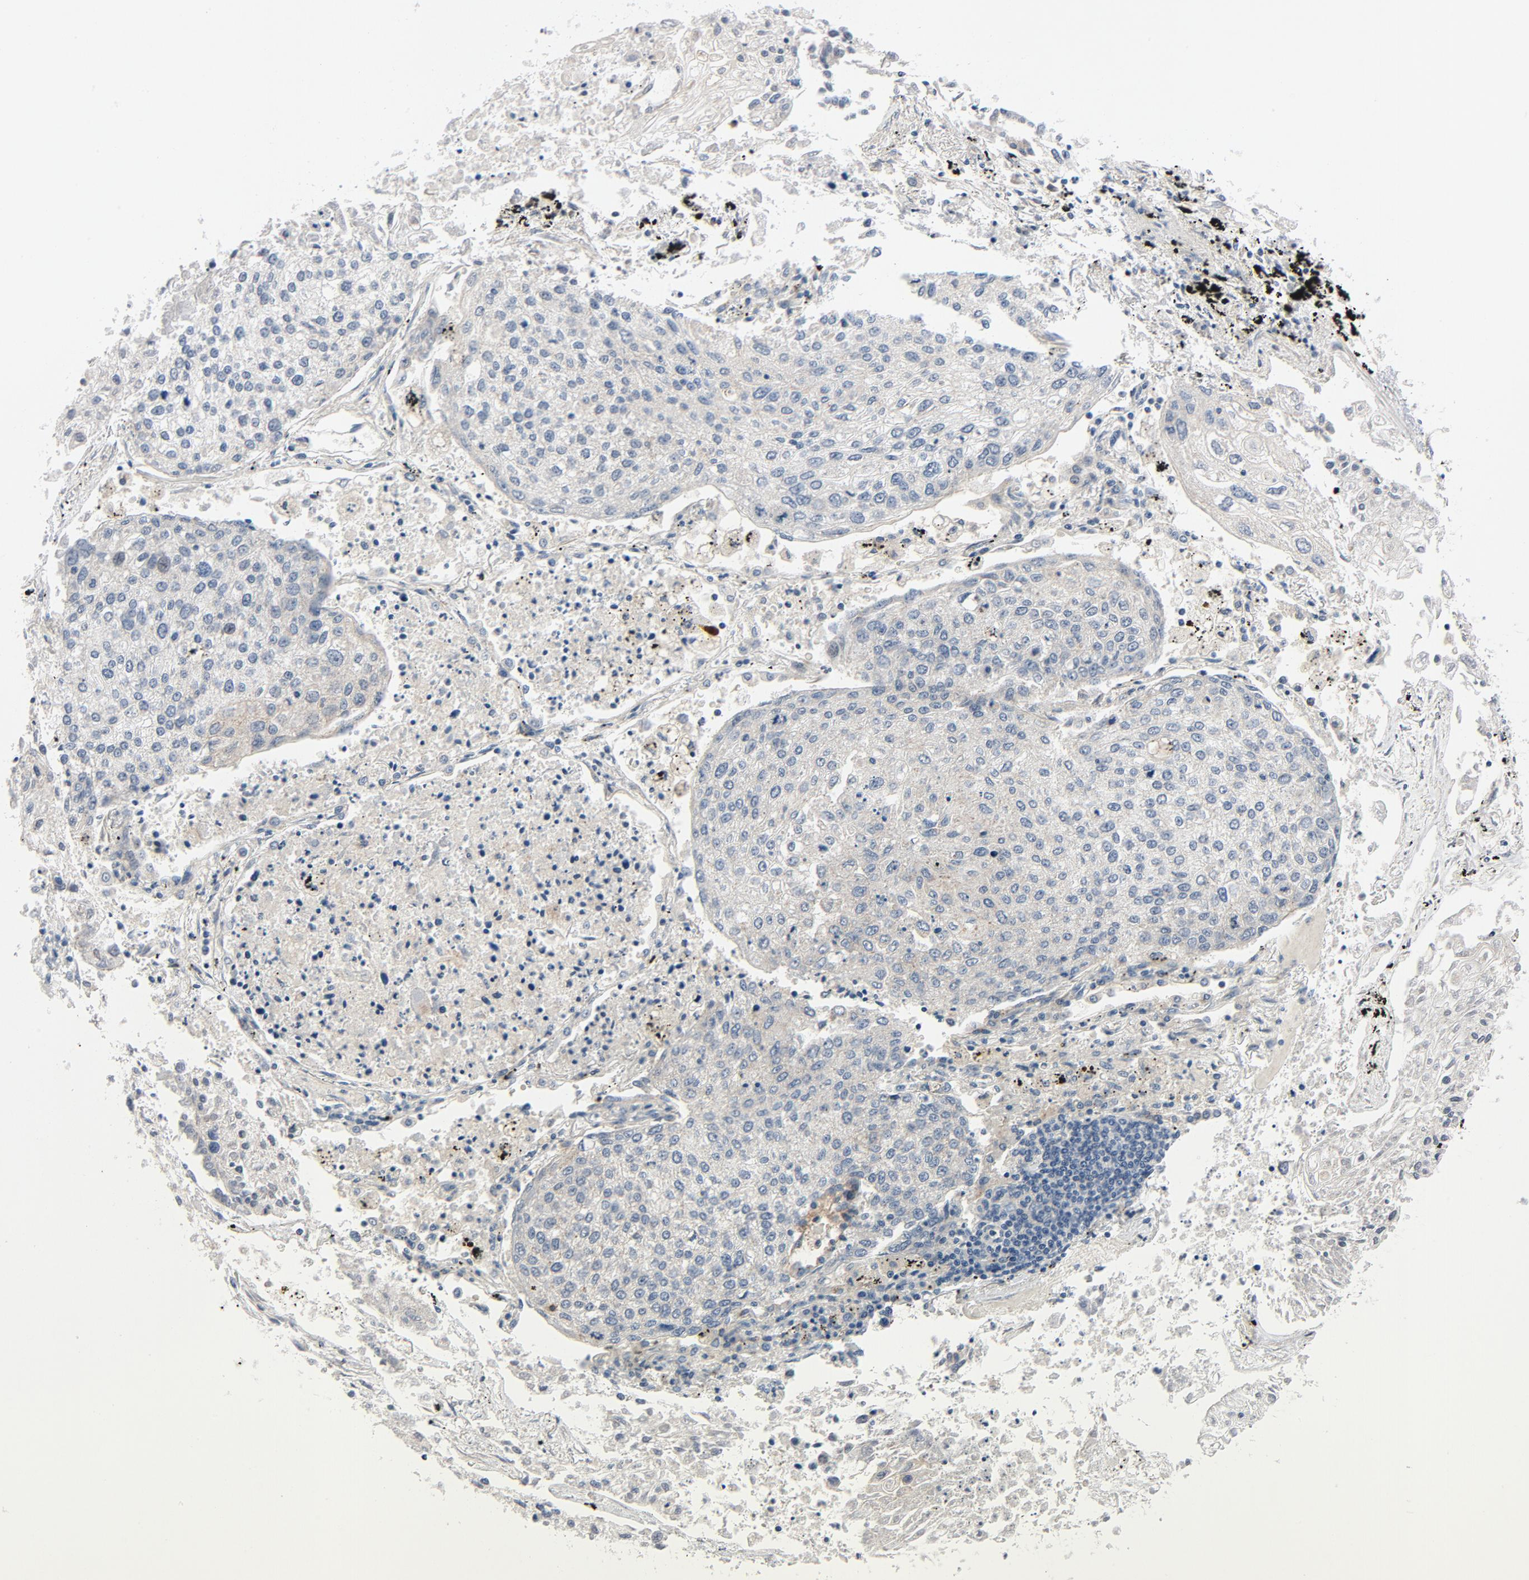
{"staining": {"intensity": "weak", "quantity": "25%-75%", "location": "cytoplasmic/membranous"}, "tissue": "lung cancer", "cell_type": "Tumor cells", "image_type": "cancer", "snomed": [{"axis": "morphology", "description": "Squamous cell carcinoma, NOS"}, {"axis": "topography", "description": "Lung"}], "caption": "The image demonstrates a brown stain indicating the presence of a protein in the cytoplasmic/membranous of tumor cells in squamous cell carcinoma (lung).", "gene": "TSG101", "patient": {"sex": "male", "age": 75}}